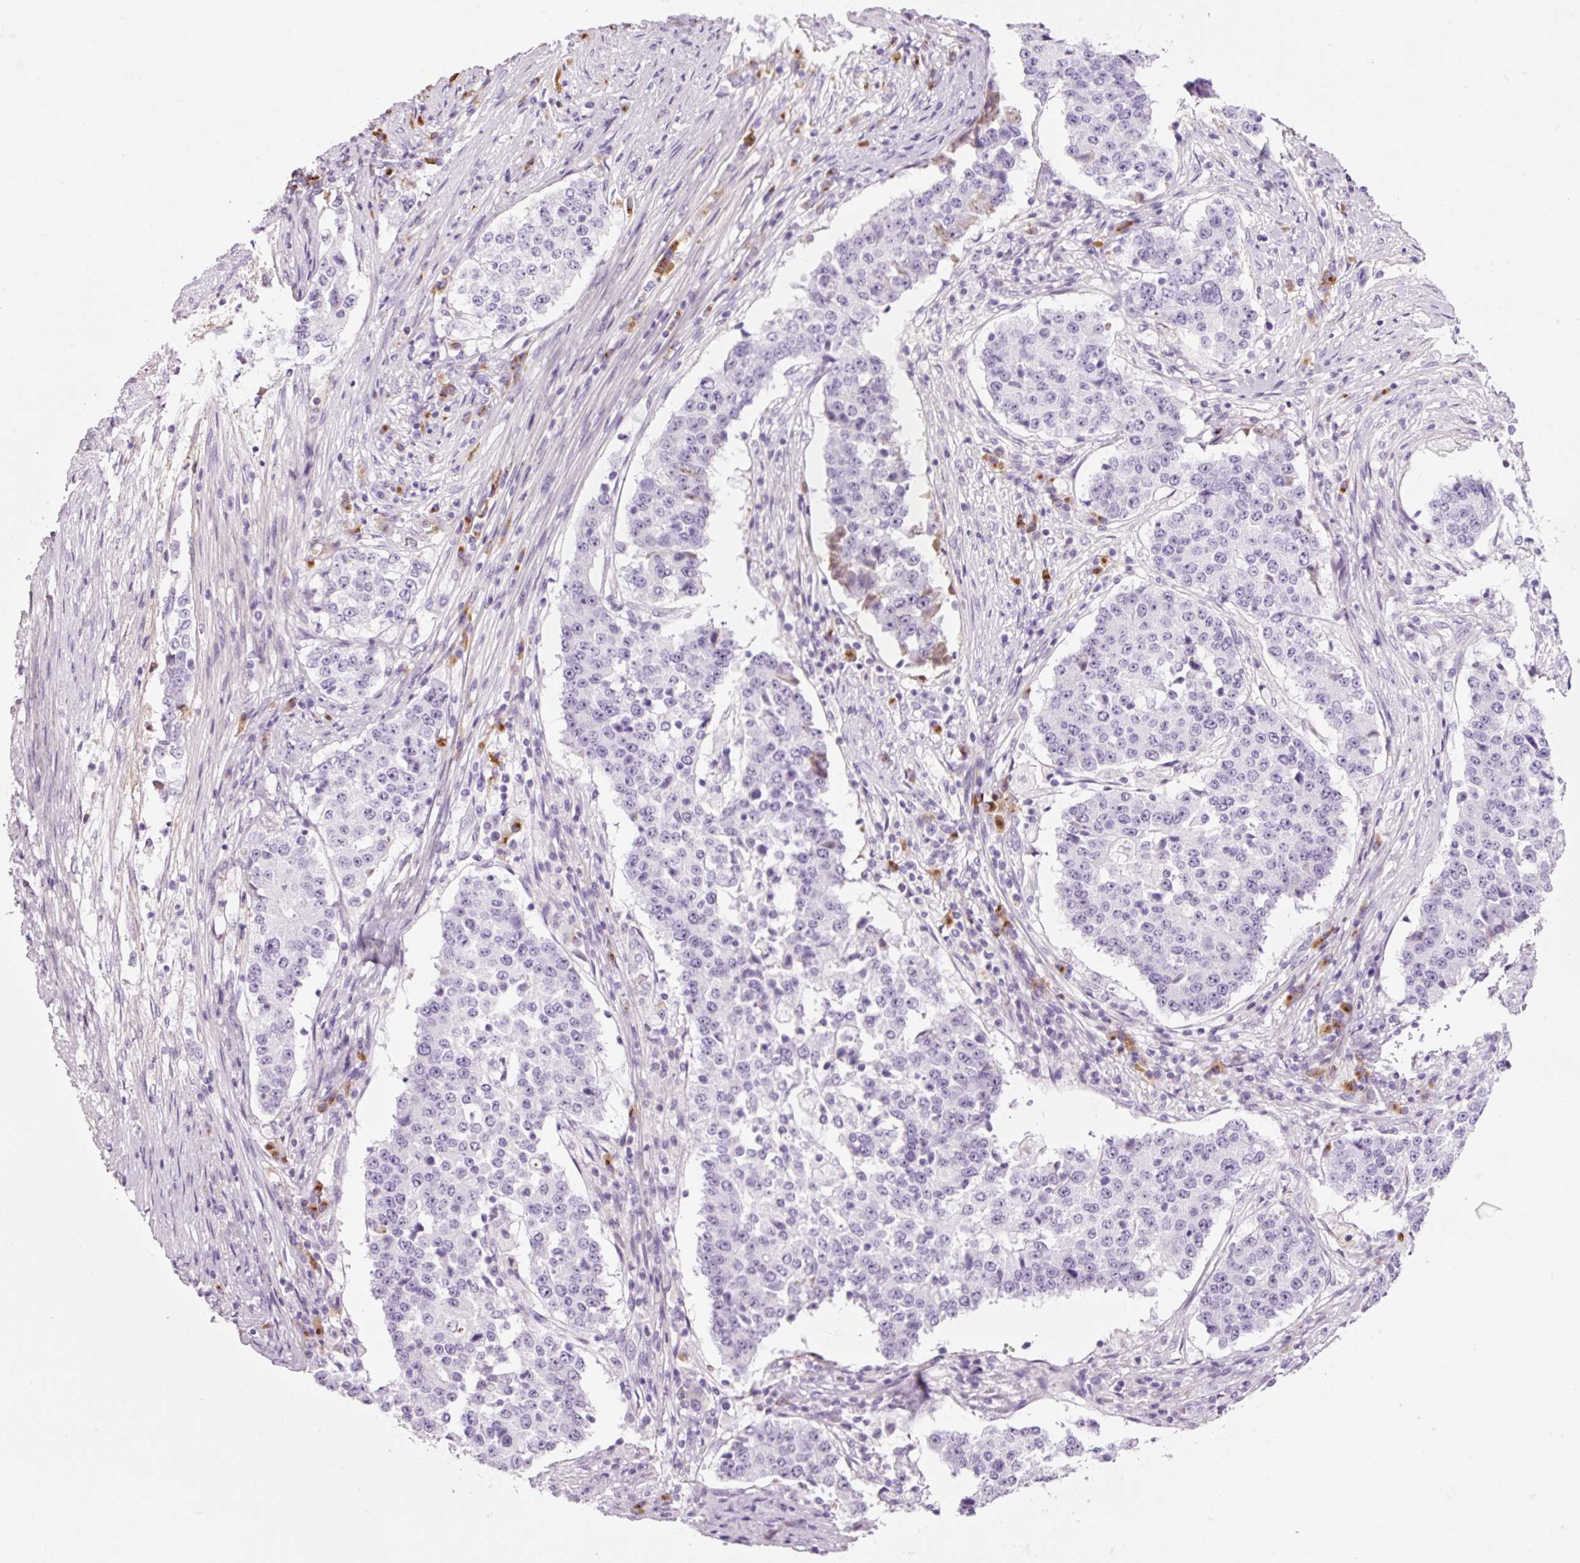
{"staining": {"intensity": "negative", "quantity": "none", "location": "none"}, "tissue": "stomach cancer", "cell_type": "Tumor cells", "image_type": "cancer", "snomed": [{"axis": "morphology", "description": "Adenocarcinoma, NOS"}, {"axis": "topography", "description": "Stomach"}], "caption": "Immunohistochemical staining of human stomach cancer reveals no significant expression in tumor cells. (DAB (3,3'-diaminobenzidine) immunohistochemistry (IHC) visualized using brightfield microscopy, high magnification).", "gene": "KLF1", "patient": {"sex": "male", "age": 59}}